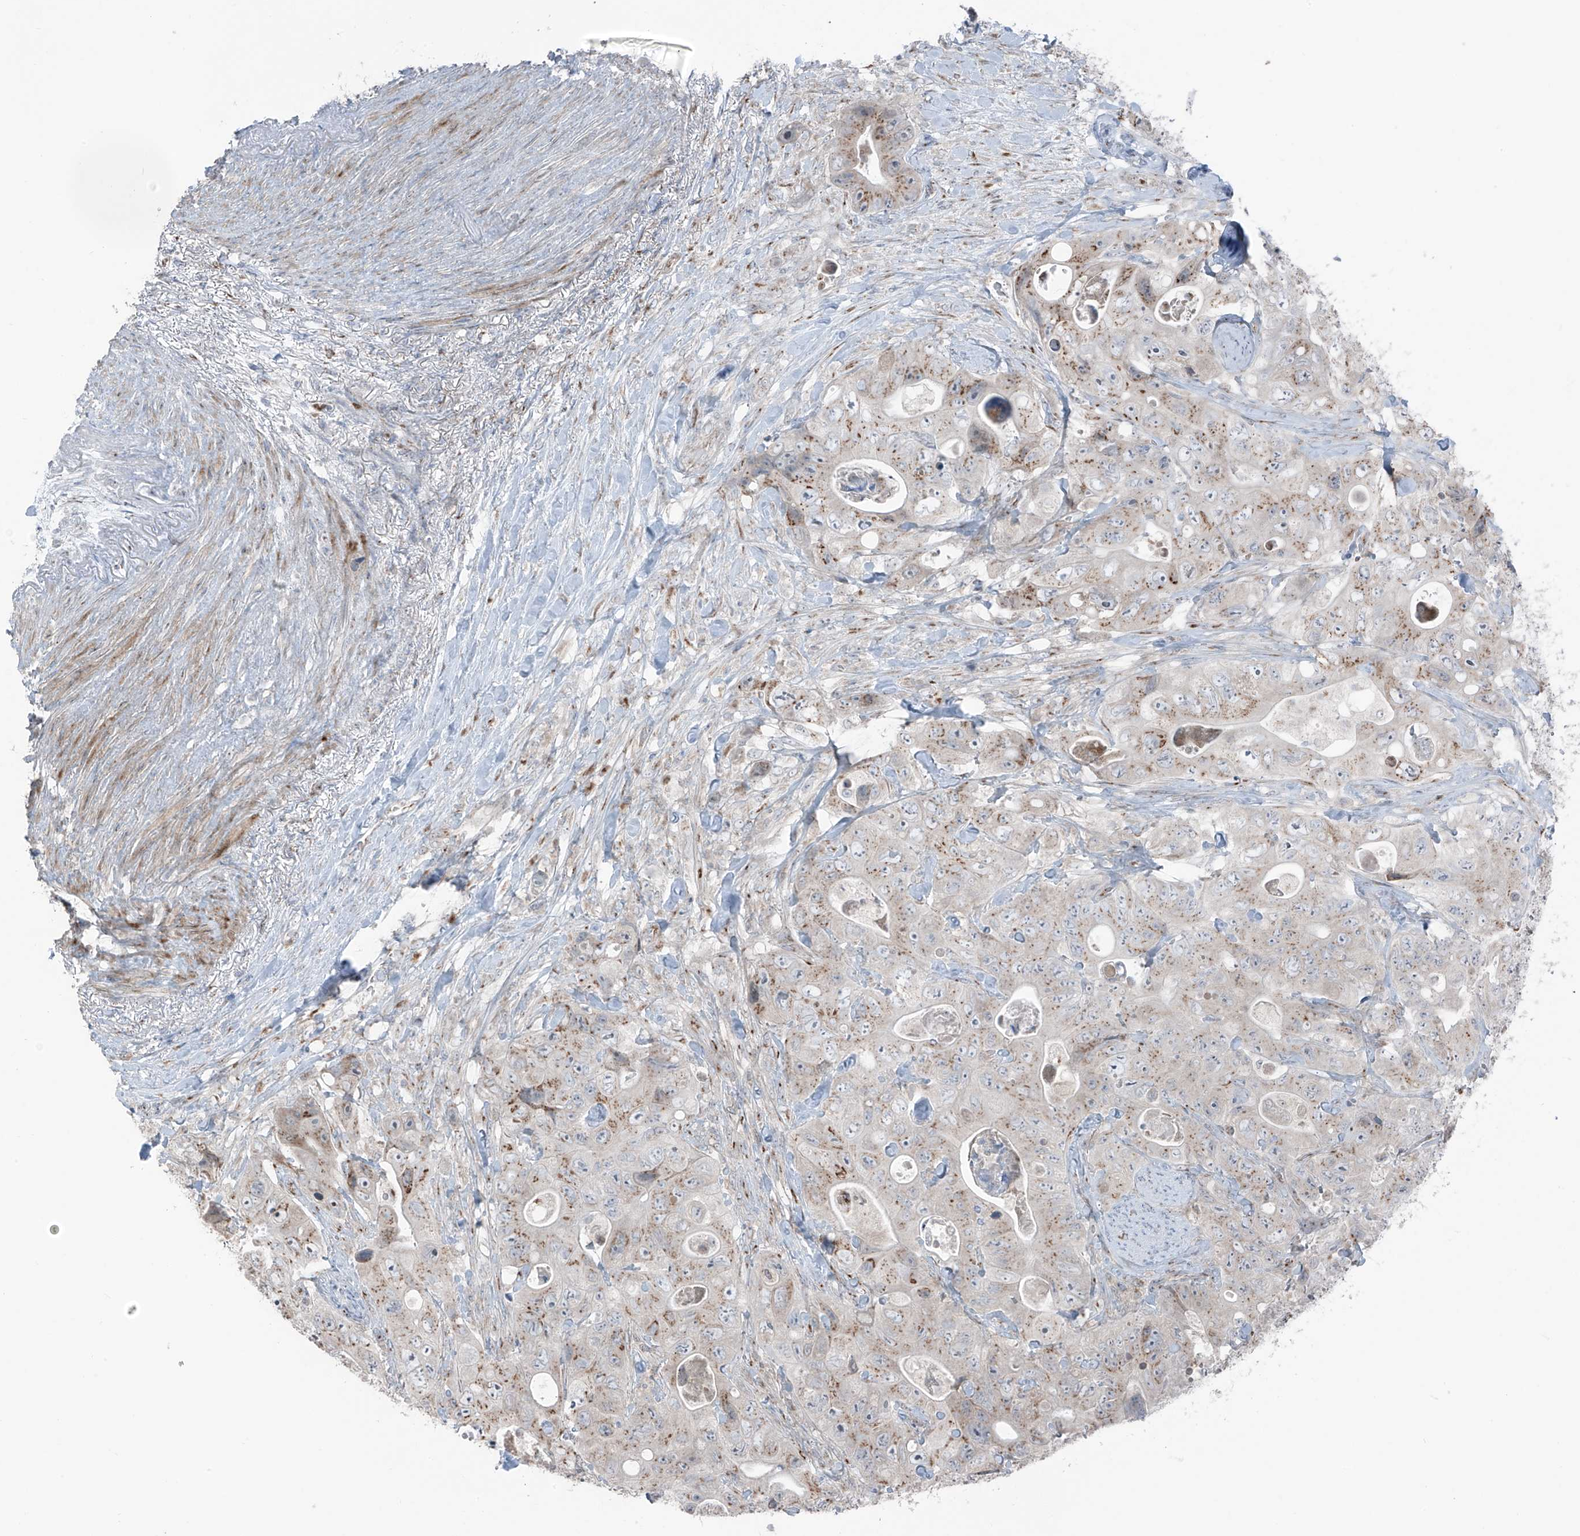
{"staining": {"intensity": "moderate", "quantity": ">75%", "location": "cytoplasmic/membranous"}, "tissue": "colorectal cancer", "cell_type": "Tumor cells", "image_type": "cancer", "snomed": [{"axis": "morphology", "description": "Adenocarcinoma, NOS"}, {"axis": "topography", "description": "Colon"}], "caption": "A brown stain shows moderate cytoplasmic/membranous expression of a protein in adenocarcinoma (colorectal) tumor cells.", "gene": "ERLEC1", "patient": {"sex": "female", "age": 46}}